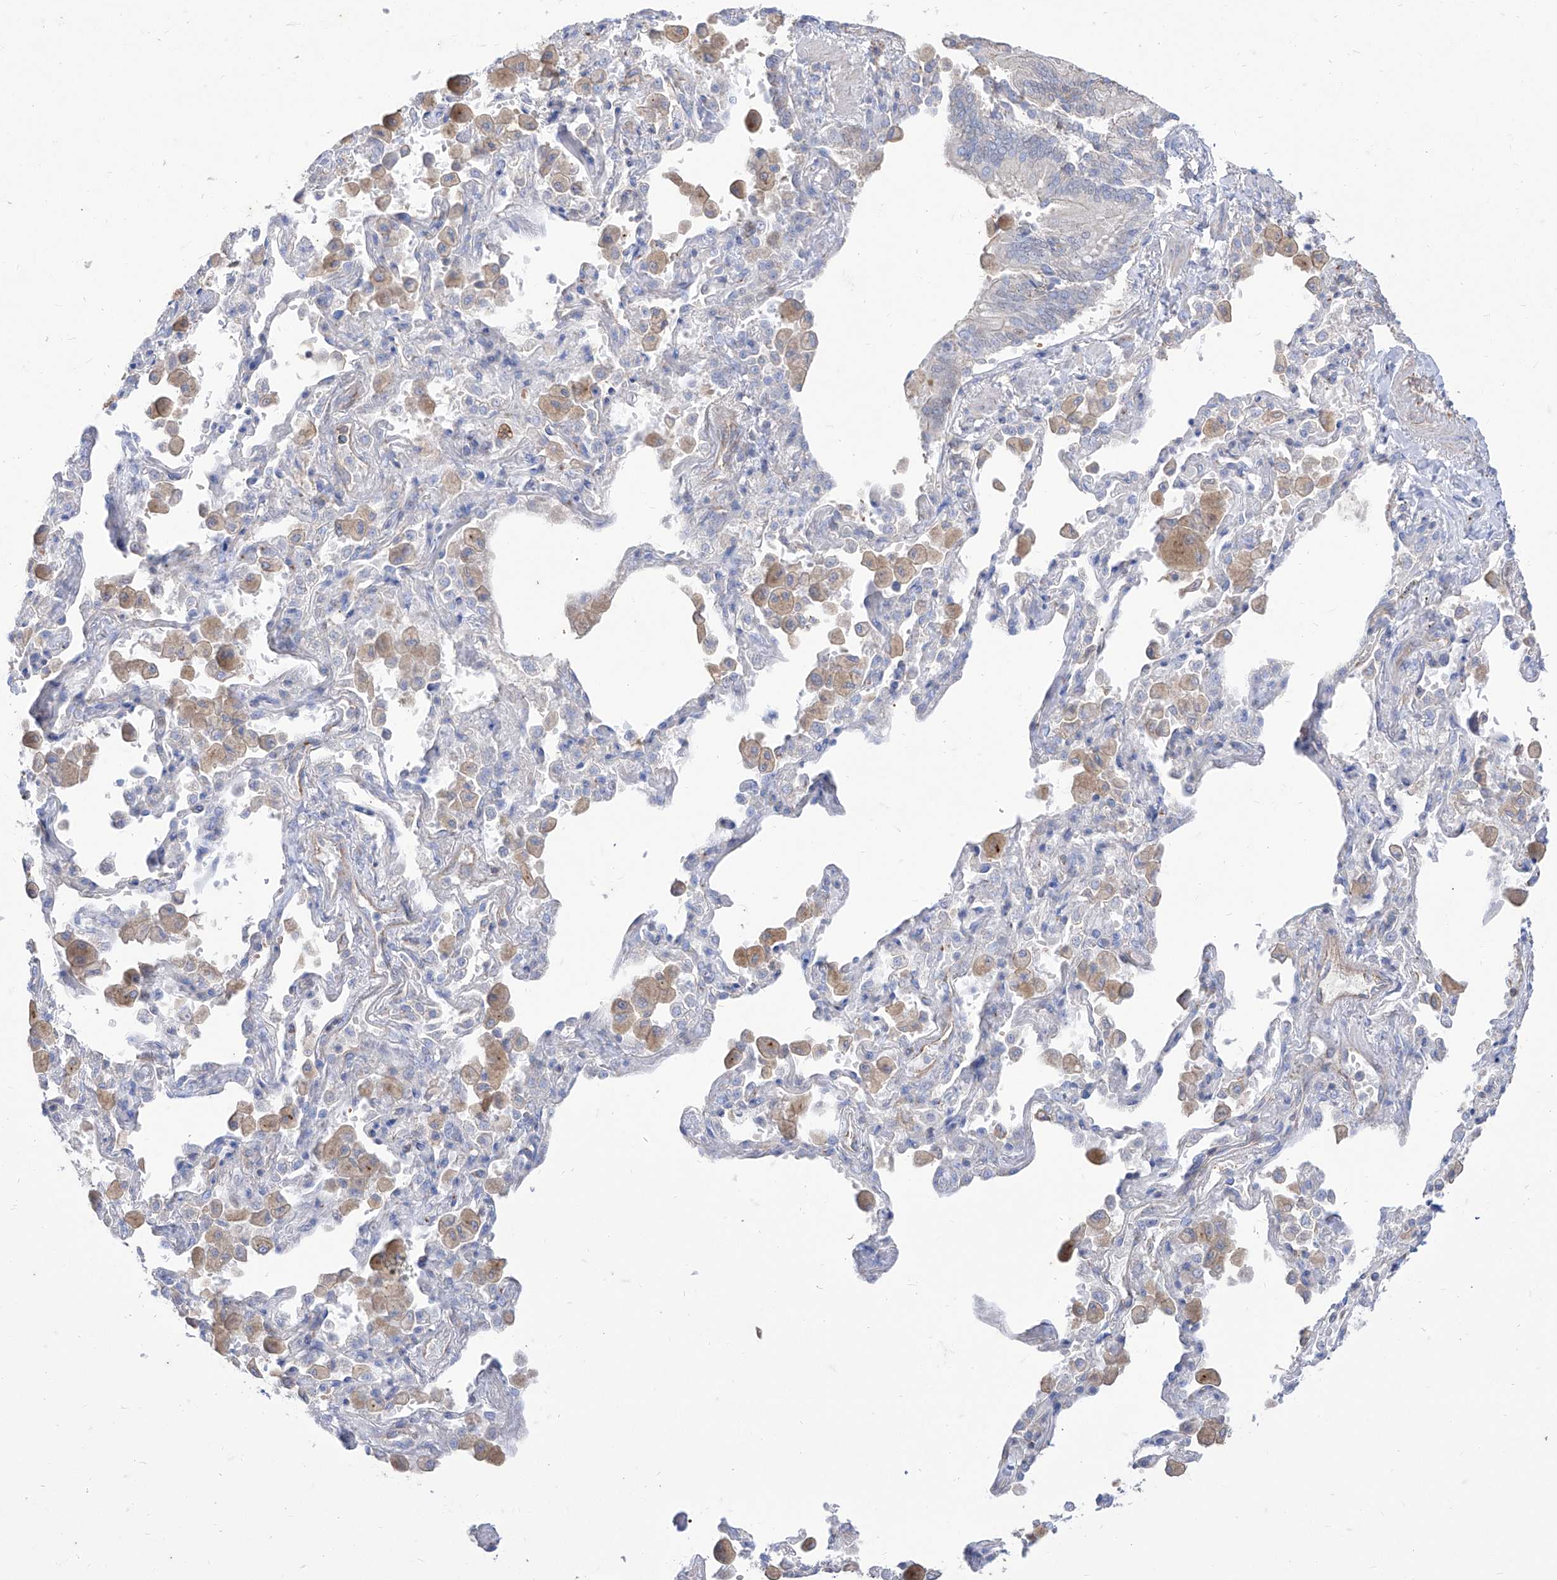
{"staining": {"intensity": "negative", "quantity": "none", "location": "none"}, "tissue": "bronchus", "cell_type": "Respiratory epithelial cells", "image_type": "normal", "snomed": [{"axis": "morphology", "description": "Normal tissue, NOS"}, {"axis": "morphology", "description": "Inflammation, NOS"}, {"axis": "topography", "description": "Lung"}], "caption": "A high-resolution photomicrograph shows IHC staining of unremarkable bronchus, which exhibits no significant expression in respiratory epithelial cells.", "gene": "C1orf74", "patient": {"sex": "female", "age": 46}}